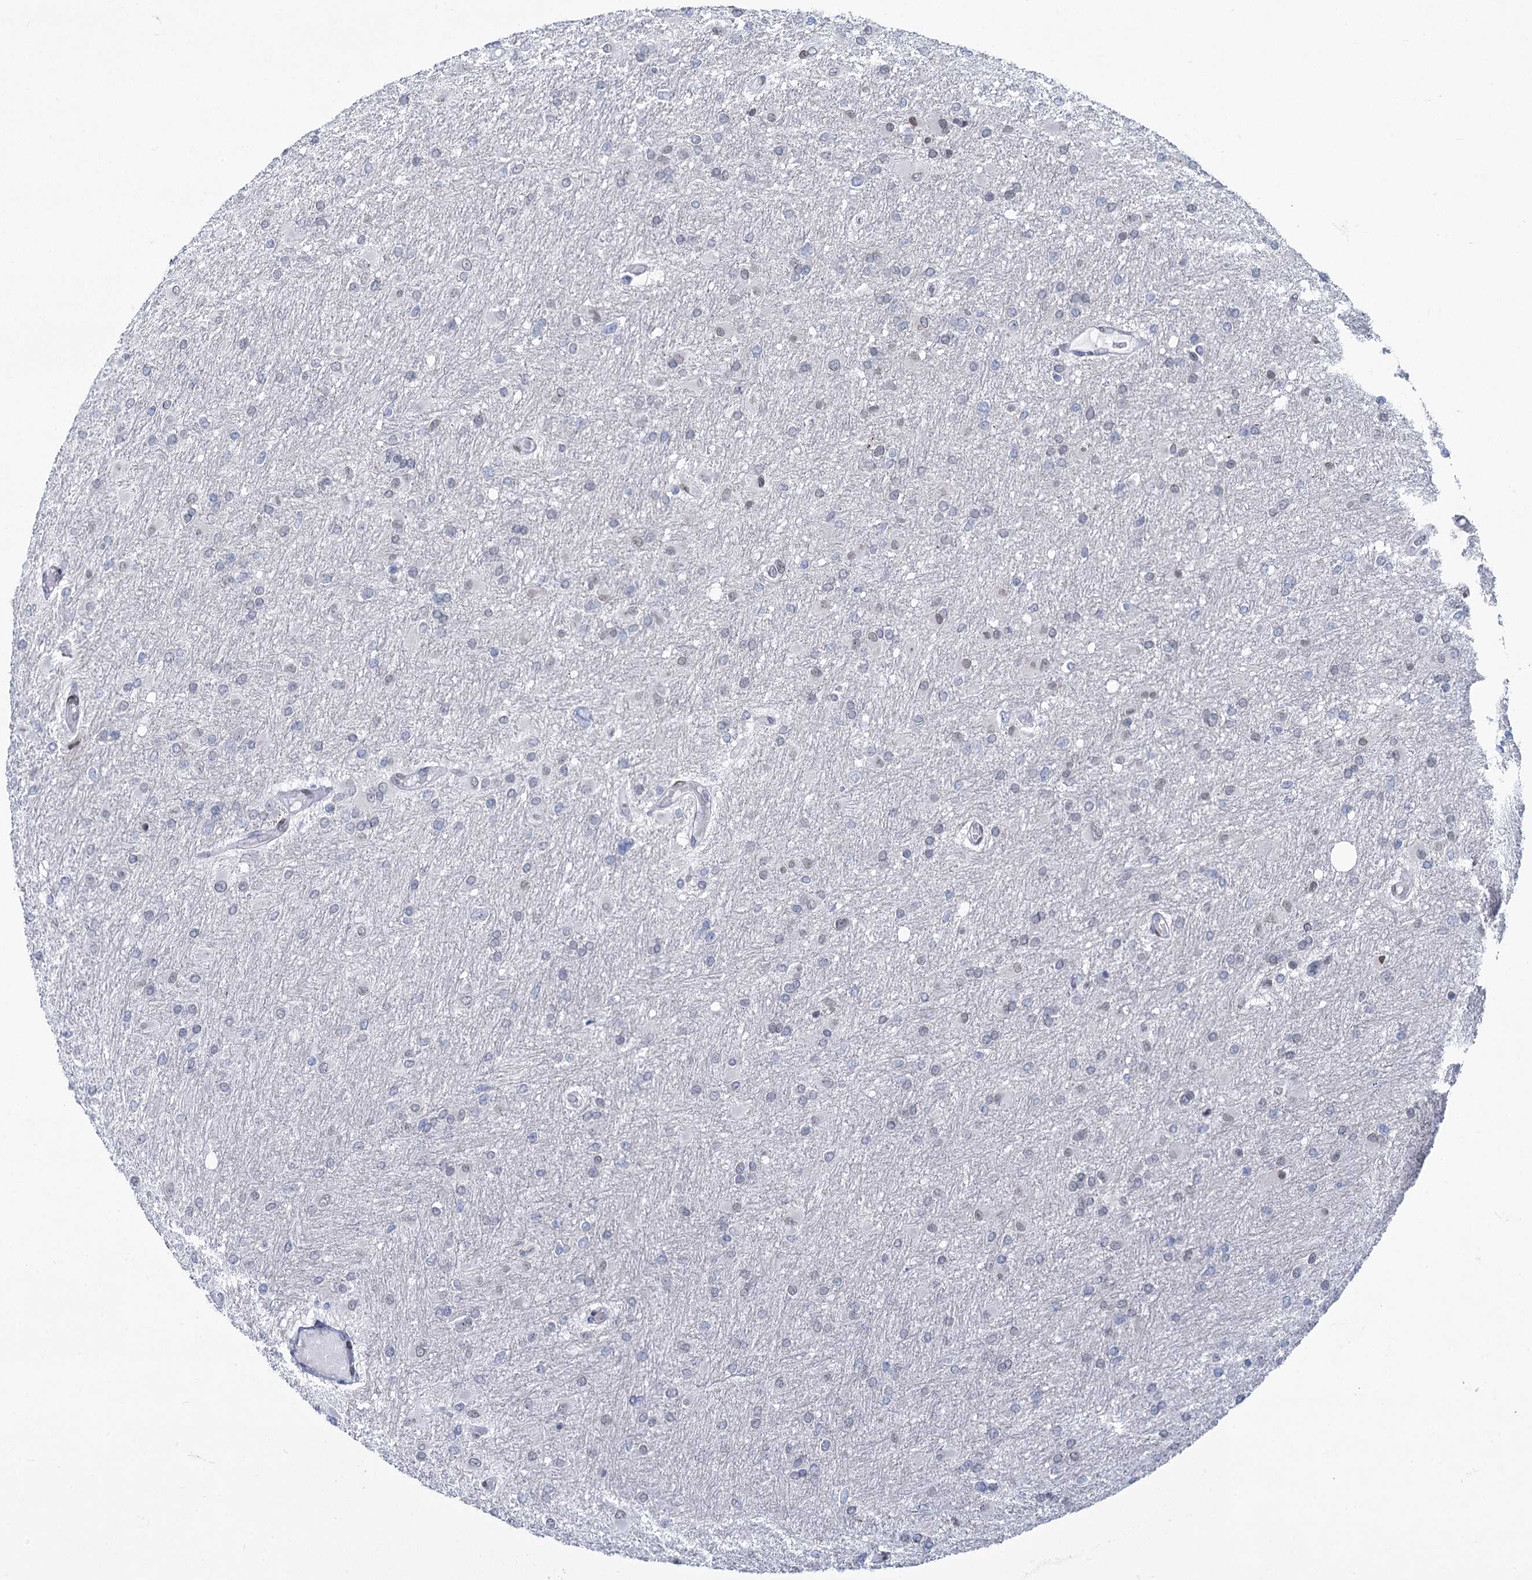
{"staining": {"intensity": "negative", "quantity": "none", "location": "none"}, "tissue": "glioma", "cell_type": "Tumor cells", "image_type": "cancer", "snomed": [{"axis": "morphology", "description": "Glioma, malignant, High grade"}, {"axis": "topography", "description": "Cerebral cortex"}], "caption": "There is no significant positivity in tumor cells of glioma. (Brightfield microscopy of DAB IHC at high magnification).", "gene": "PRSS35", "patient": {"sex": "female", "age": 36}}